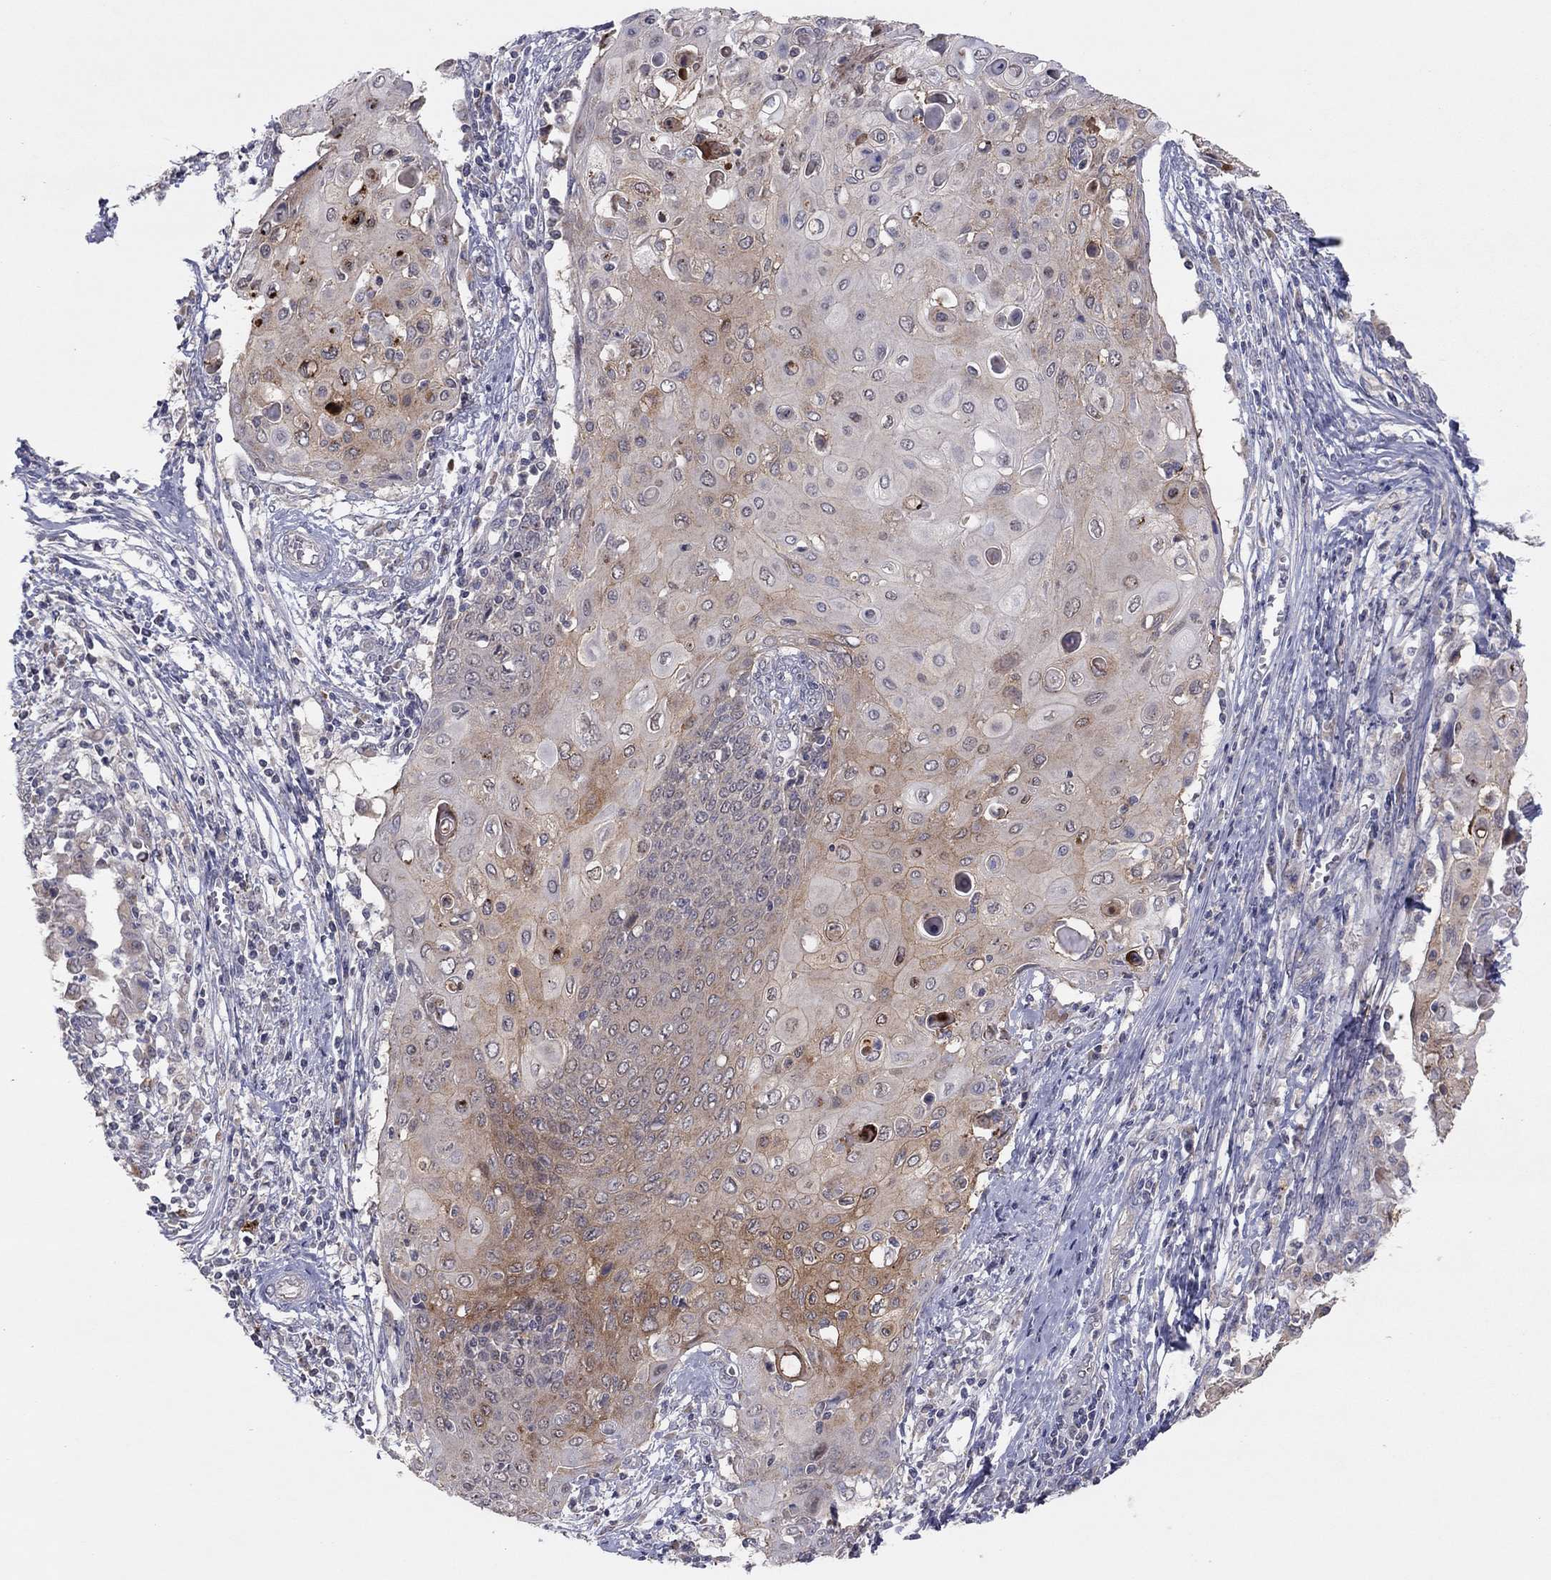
{"staining": {"intensity": "moderate", "quantity": "<25%", "location": "cytoplasmic/membranous"}, "tissue": "cervical cancer", "cell_type": "Tumor cells", "image_type": "cancer", "snomed": [{"axis": "morphology", "description": "Squamous cell carcinoma, NOS"}, {"axis": "topography", "description": "Cervix"}], "caption": "Moderate cytoplasmic/membranous protein staining is identified in approximately <25% of tumor cells in cervical squamous cell carcinoma. Nuclei are stained in blue.", "gene": "CRACDL", "patient": {"sex": "female", "age": 39}}